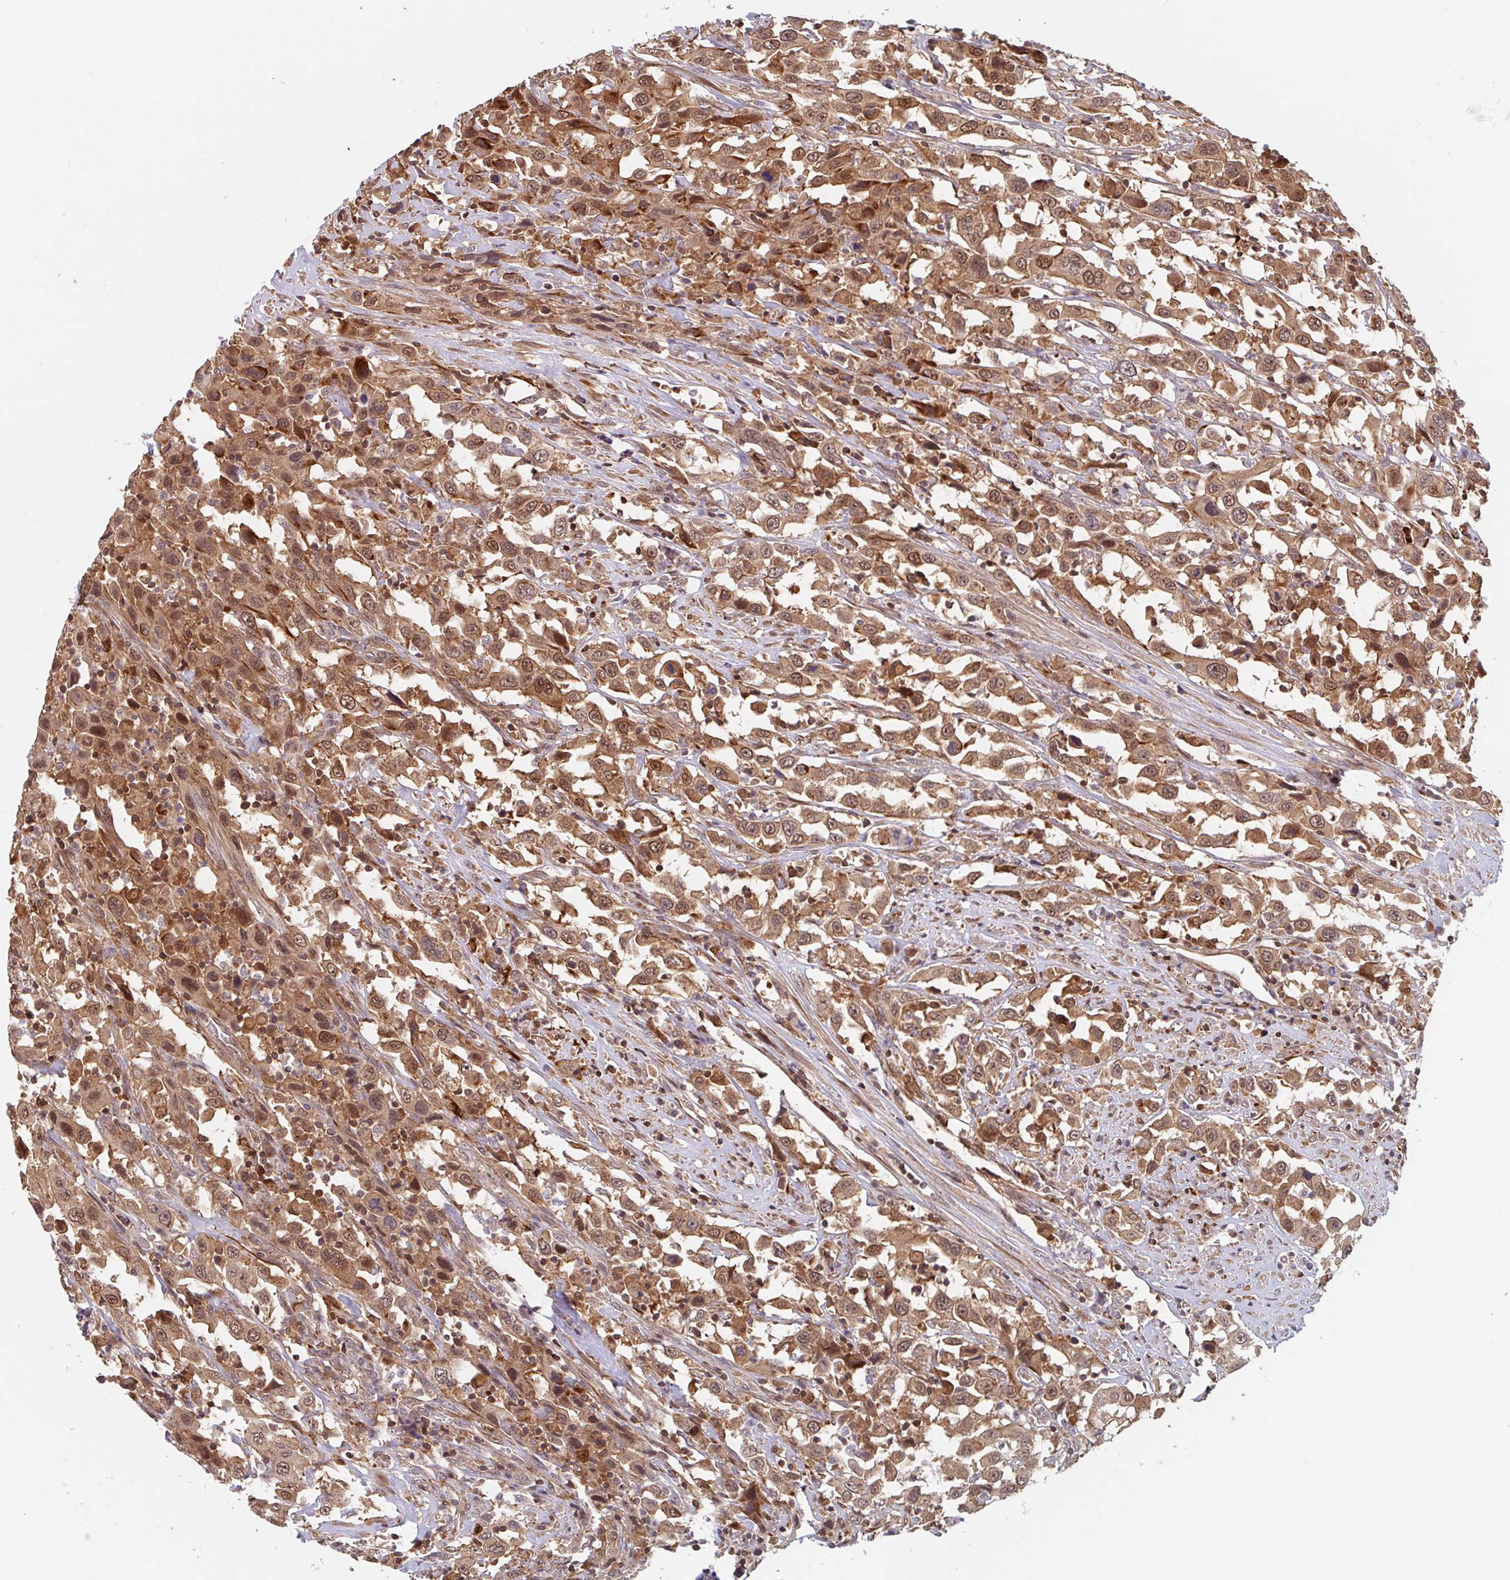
{"staining": {"intensity": "moderate", "quantity": ">75%", "location": "cytoplasmic/membranous,nuclear"}, "tissue": "urothelial cancer", "cell_type": "Tumor cells", "image_type": "cancer", "snomed": [{"axis": "morphology", "description": "Urothelial carcinoma, High grade"}, {"axis": "topography", "description": "Urinary bladder"}], "caption": "This is a micrograph of IHC staining of urothelial cancer, which shows moderate positivity in the cytoplasmic/membranous and nuclear of tumor cells.", "gene": "NUB1", "patient": {"sex": "male", "age": 61}}